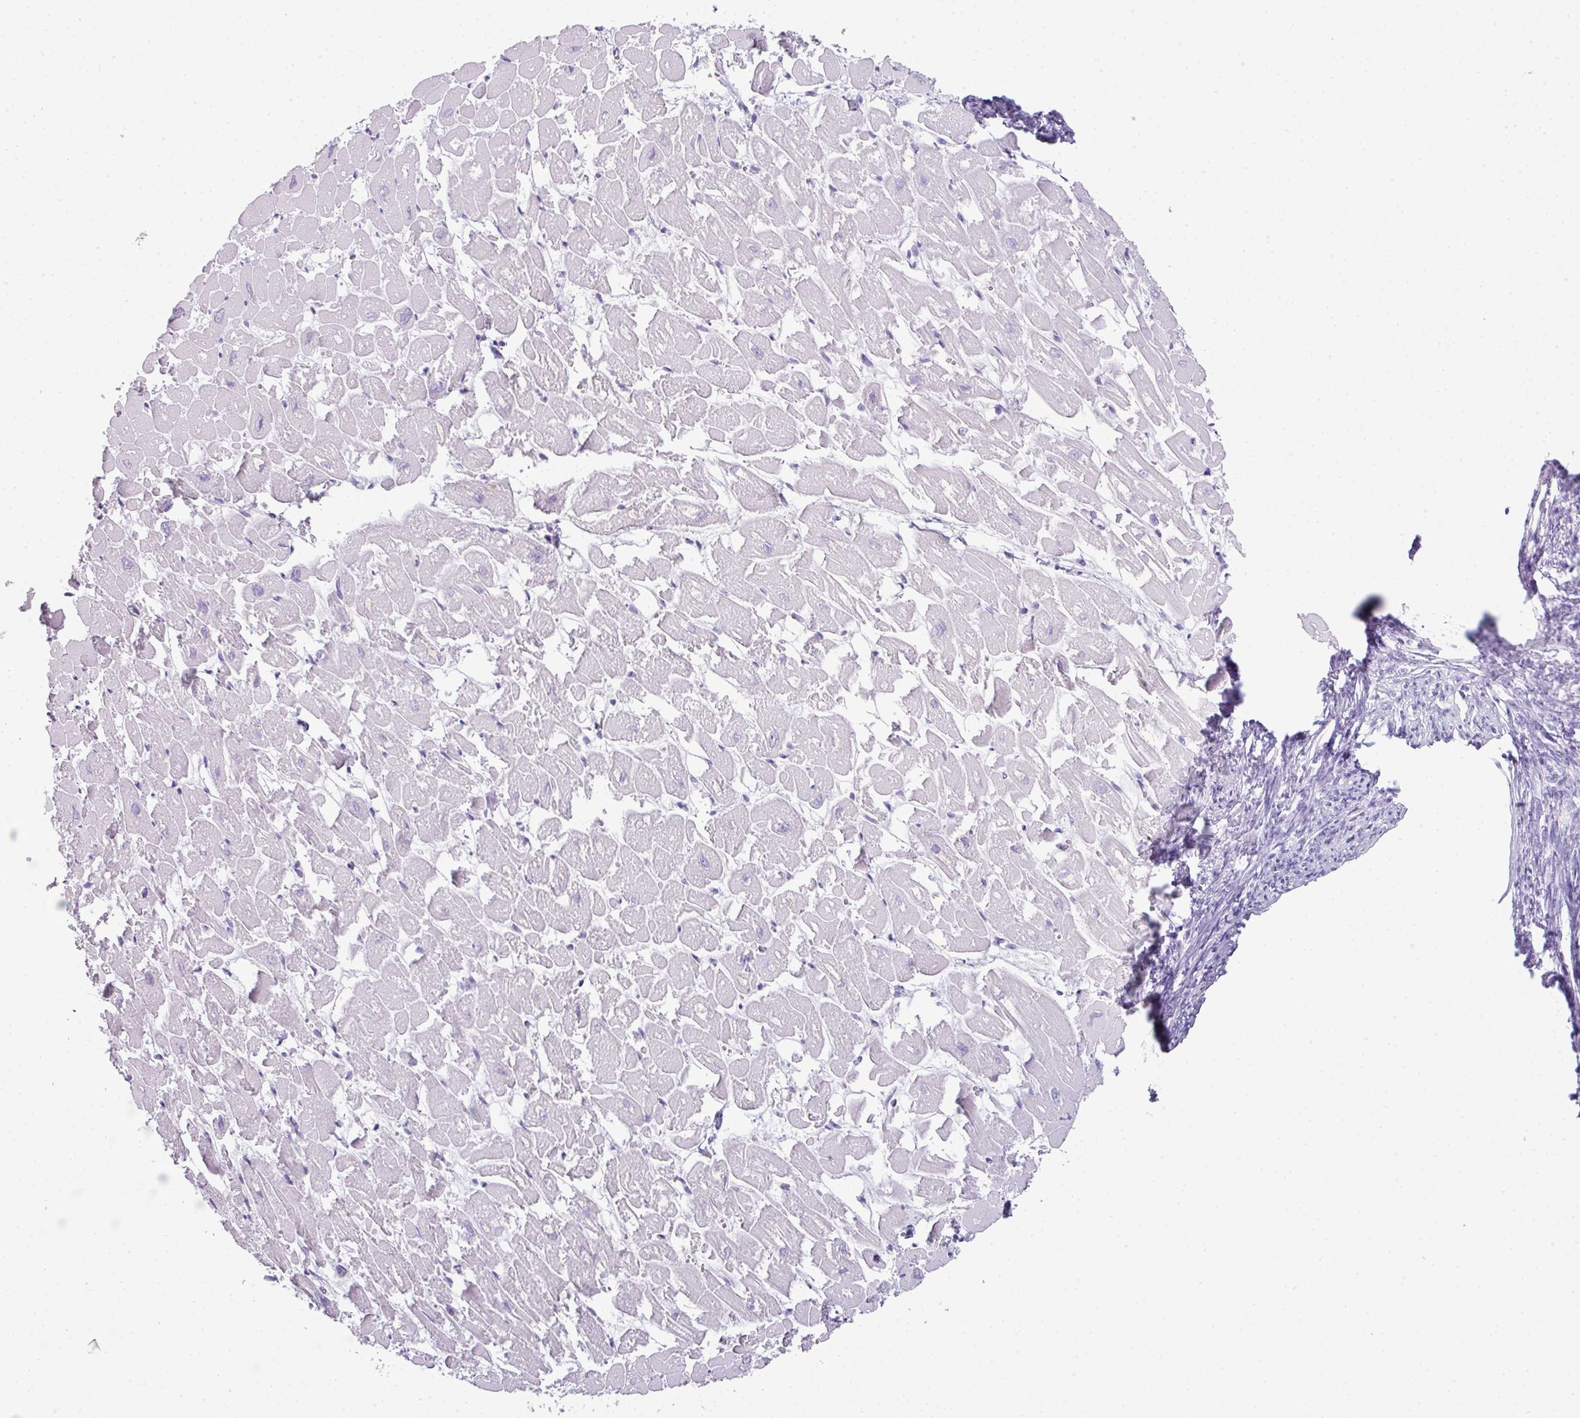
{"staining": {"intensity": "negative", "quantity": "none", "location": "none"}, "tissue": "heart muscle", "cell_type": "Cardiomyocytes", "image_type": "normal", "snomed": [{"axis": "morphology", "description": "Normal tissue, NOS"}, {"axis": "topography", "description": "Heart"}], "caption": "Photomicrograph shows no protein positivity in cardiomyocytes of unremarkable heart muscle. (DAB immunohistochemistry visualized using brightfield microscopy, high magnification).", "gene": "TNP1", "patient": {"sex": "male", "age": 54}}